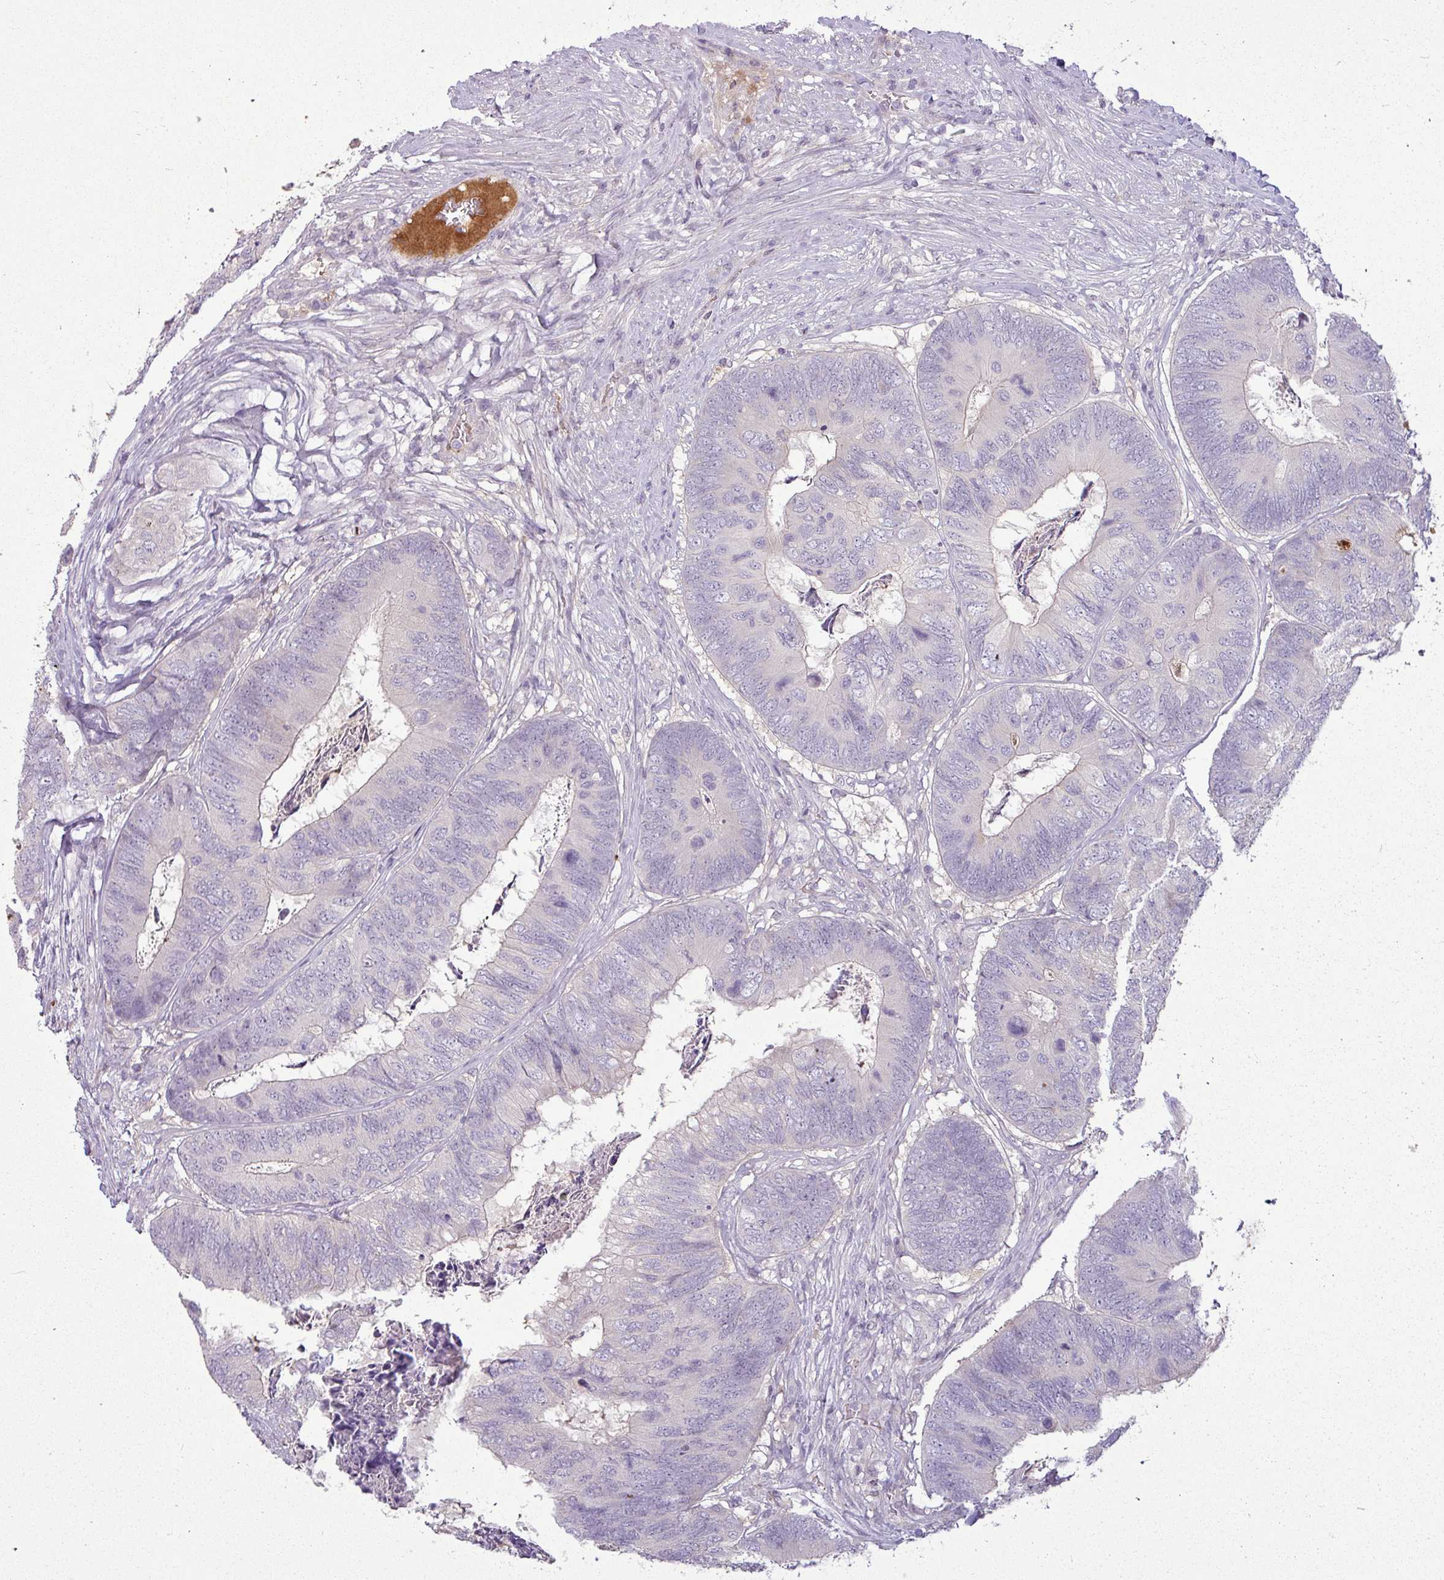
{"staining": {"intensity": "negative", "quantity": "none", "location": "none"}, "tissue": "colorectal cancer", "cell_type": "Tumor cells", "image_type": "cancer", "snomed": [{"axis": "morphology", "description": "Adenocarcinoma, NOS"}, {"axis": "topography", "description": "Colon"}], "caption": "DAB immunohistochemical staining of colorectal adenocarcinoma displays no significant staining in tumor cells.", "gene": "APOM", "patient": {"sex": "female", "age": 67}}